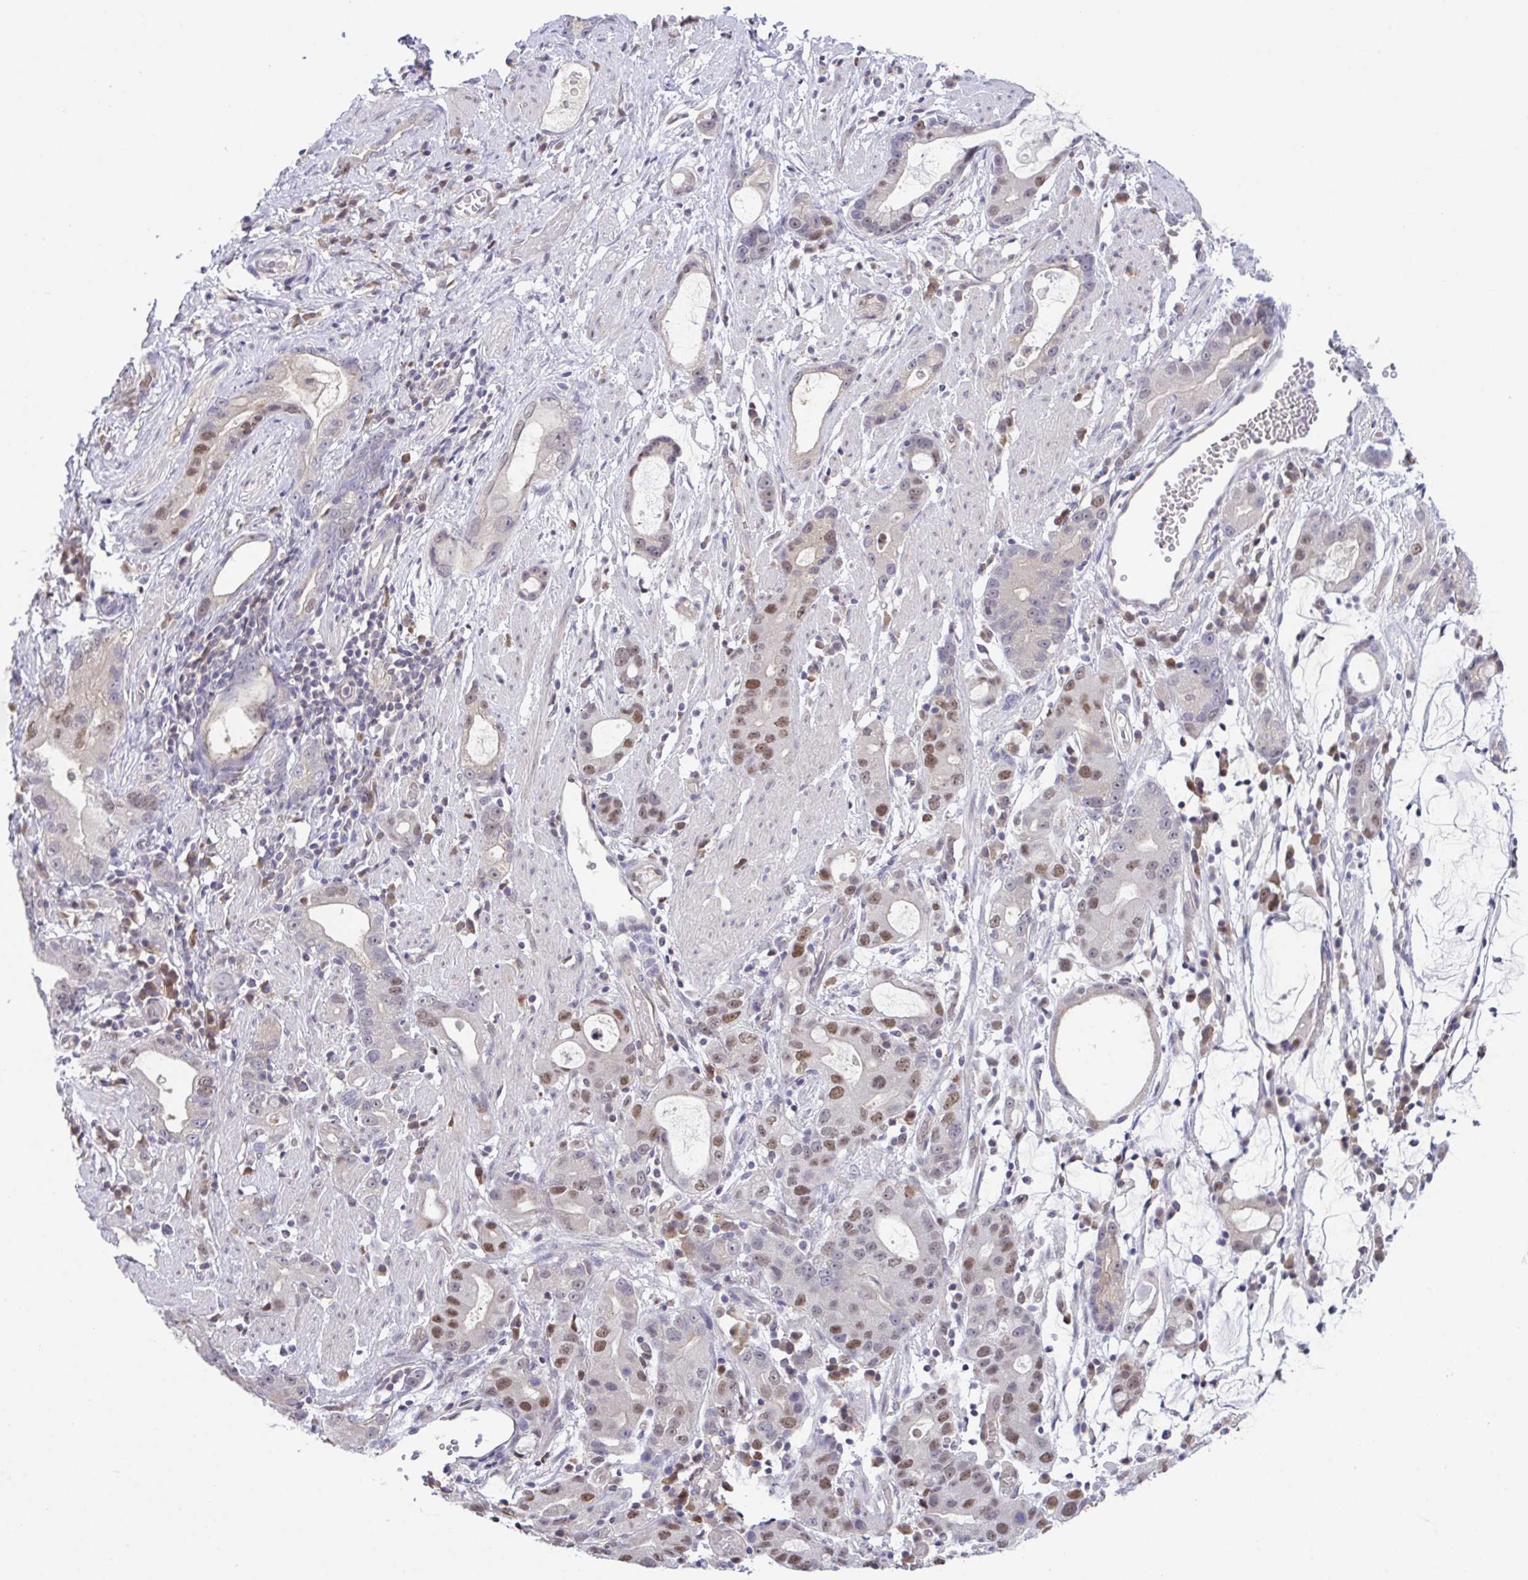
{"staining": {"intensity": "moderate", "quantity": "<25%", "location": "nuclear"}, "tissue": "stomach cancer", "cell_type": "Tumor cells", "image_type": "cancer", "snomed": [{"axis": "morphology", "description": "Adenocarcinoma, NOS"}, {"axis": "topography", "description": "Stomach"}], "caption": "Moderate nuclear expression is appreciated in about <25% of tumor cells in stomach adenocarcinoma.", "gene": "ZNF444", "patient": {"sex": "male", "age": 55}}